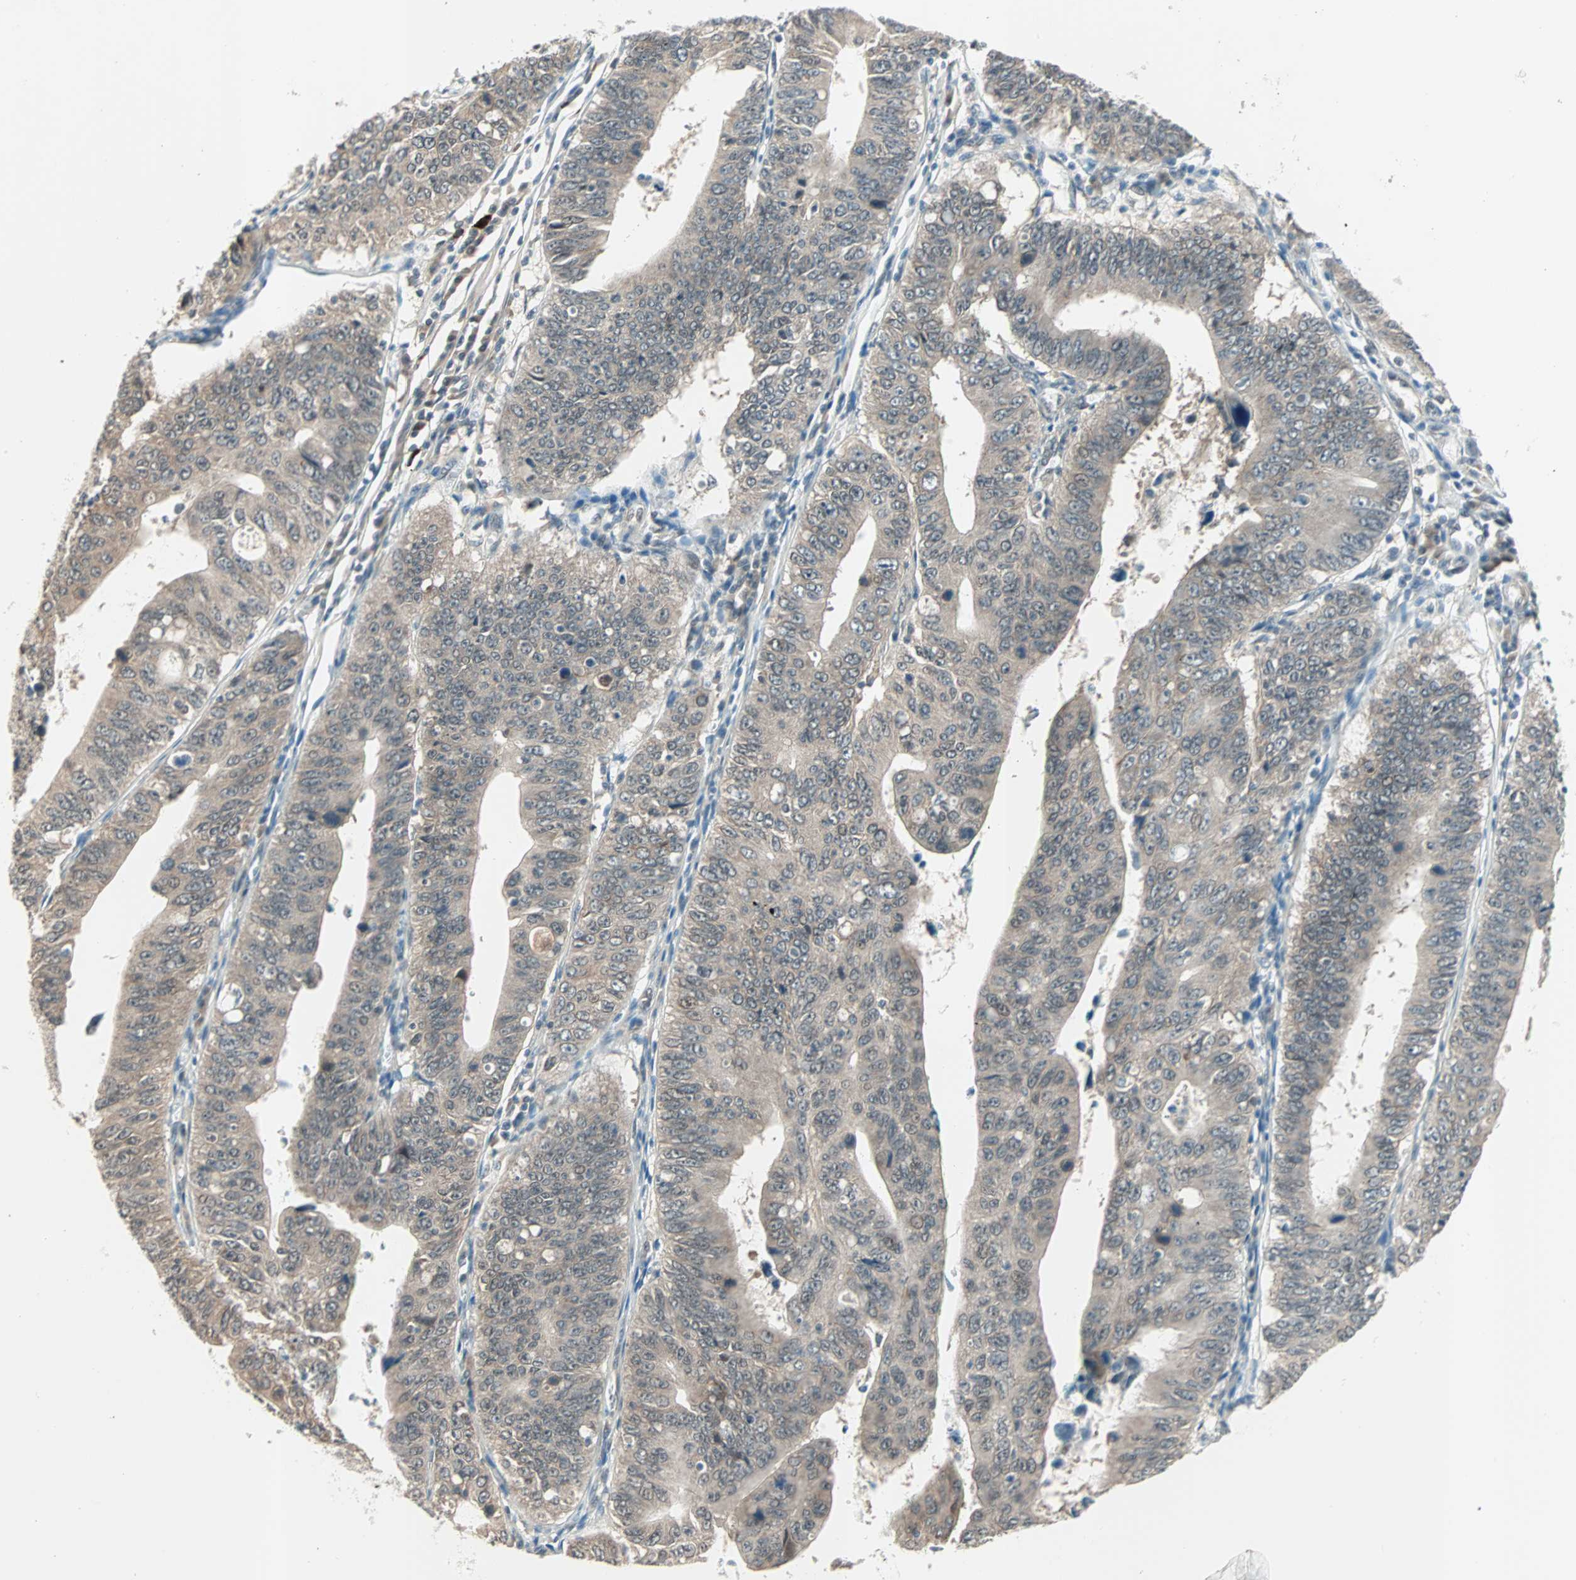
{"staining": {"intensity": "weak", "quantity": ">75%", "location": "cytoplasmic/membranous"}, "tissue": "stomach cancer", "cell_type": "Tumor cells", "image_type": "cancer", "snomed": [{"axis": "morphology", "description": "Adenocarcinoma, NOS"}, {"axis": "topography", "description": "Stomach"}], "caption": "A brown stain highlights weak cytoplasmic/membranous expression of a protein in human adenocarcinoma (stomach) tumor cells.", "gene": "PGBD1", "patient": {"sex": "male", "age": 59}}